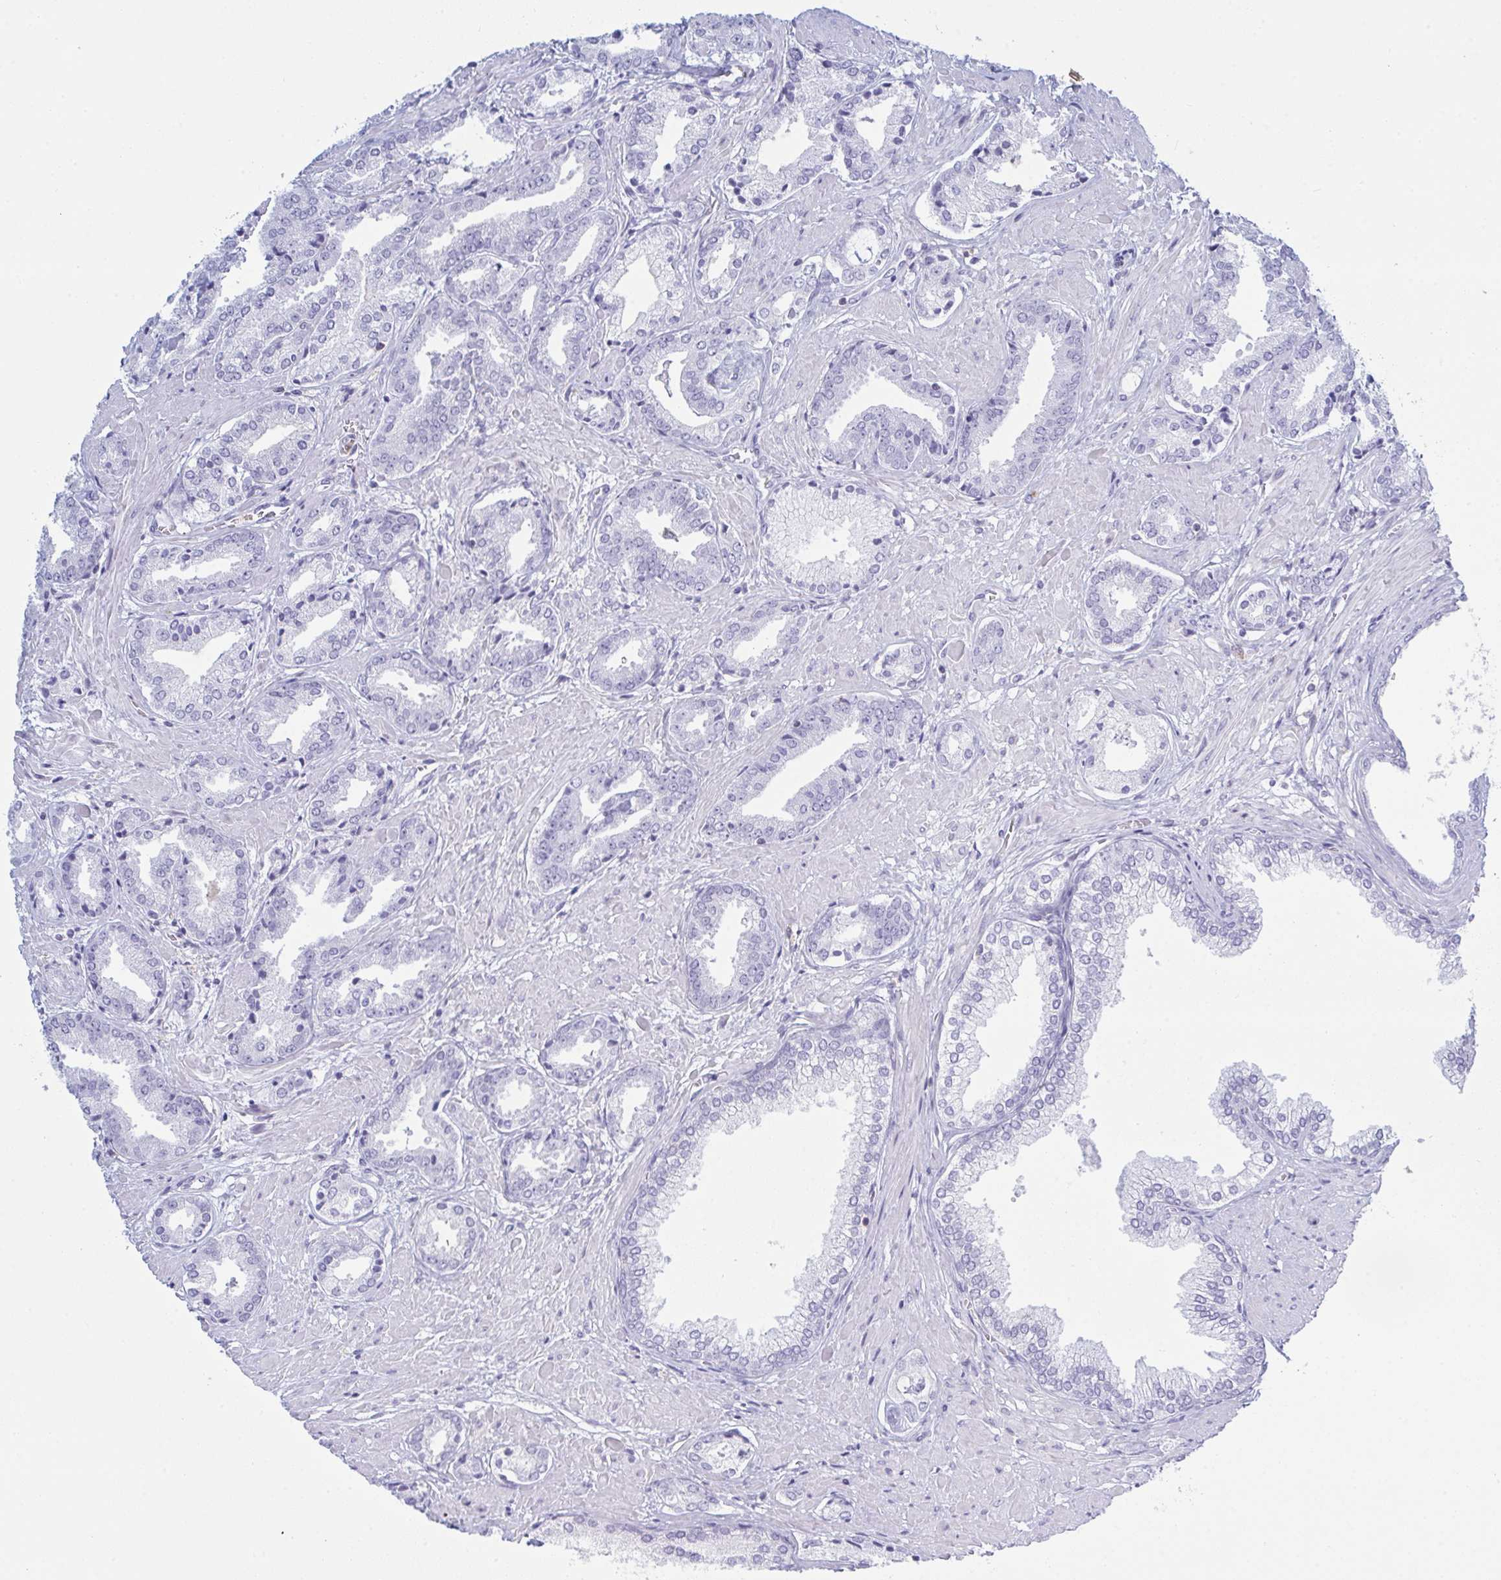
{"staining": {"intensity": "negative", "quantity": "none", "location": "none"}, "tissue": "prostate cancer", "cell_type": "Tumor cells", "image_type": "cancer", "snomed": [{"axis": "morphology", "description": "Adenocarcinoma, High grade"}, {"axis": "topography", "description": "Prostate"}], "caption": "High power microscopy image of an IHC photomicrograph of high-grade adenocarcinoma (prostate), revealing no significant staining in tumor cells.", "gene": "MYO1F", "patient": {"sex": "male", "age": 56}}